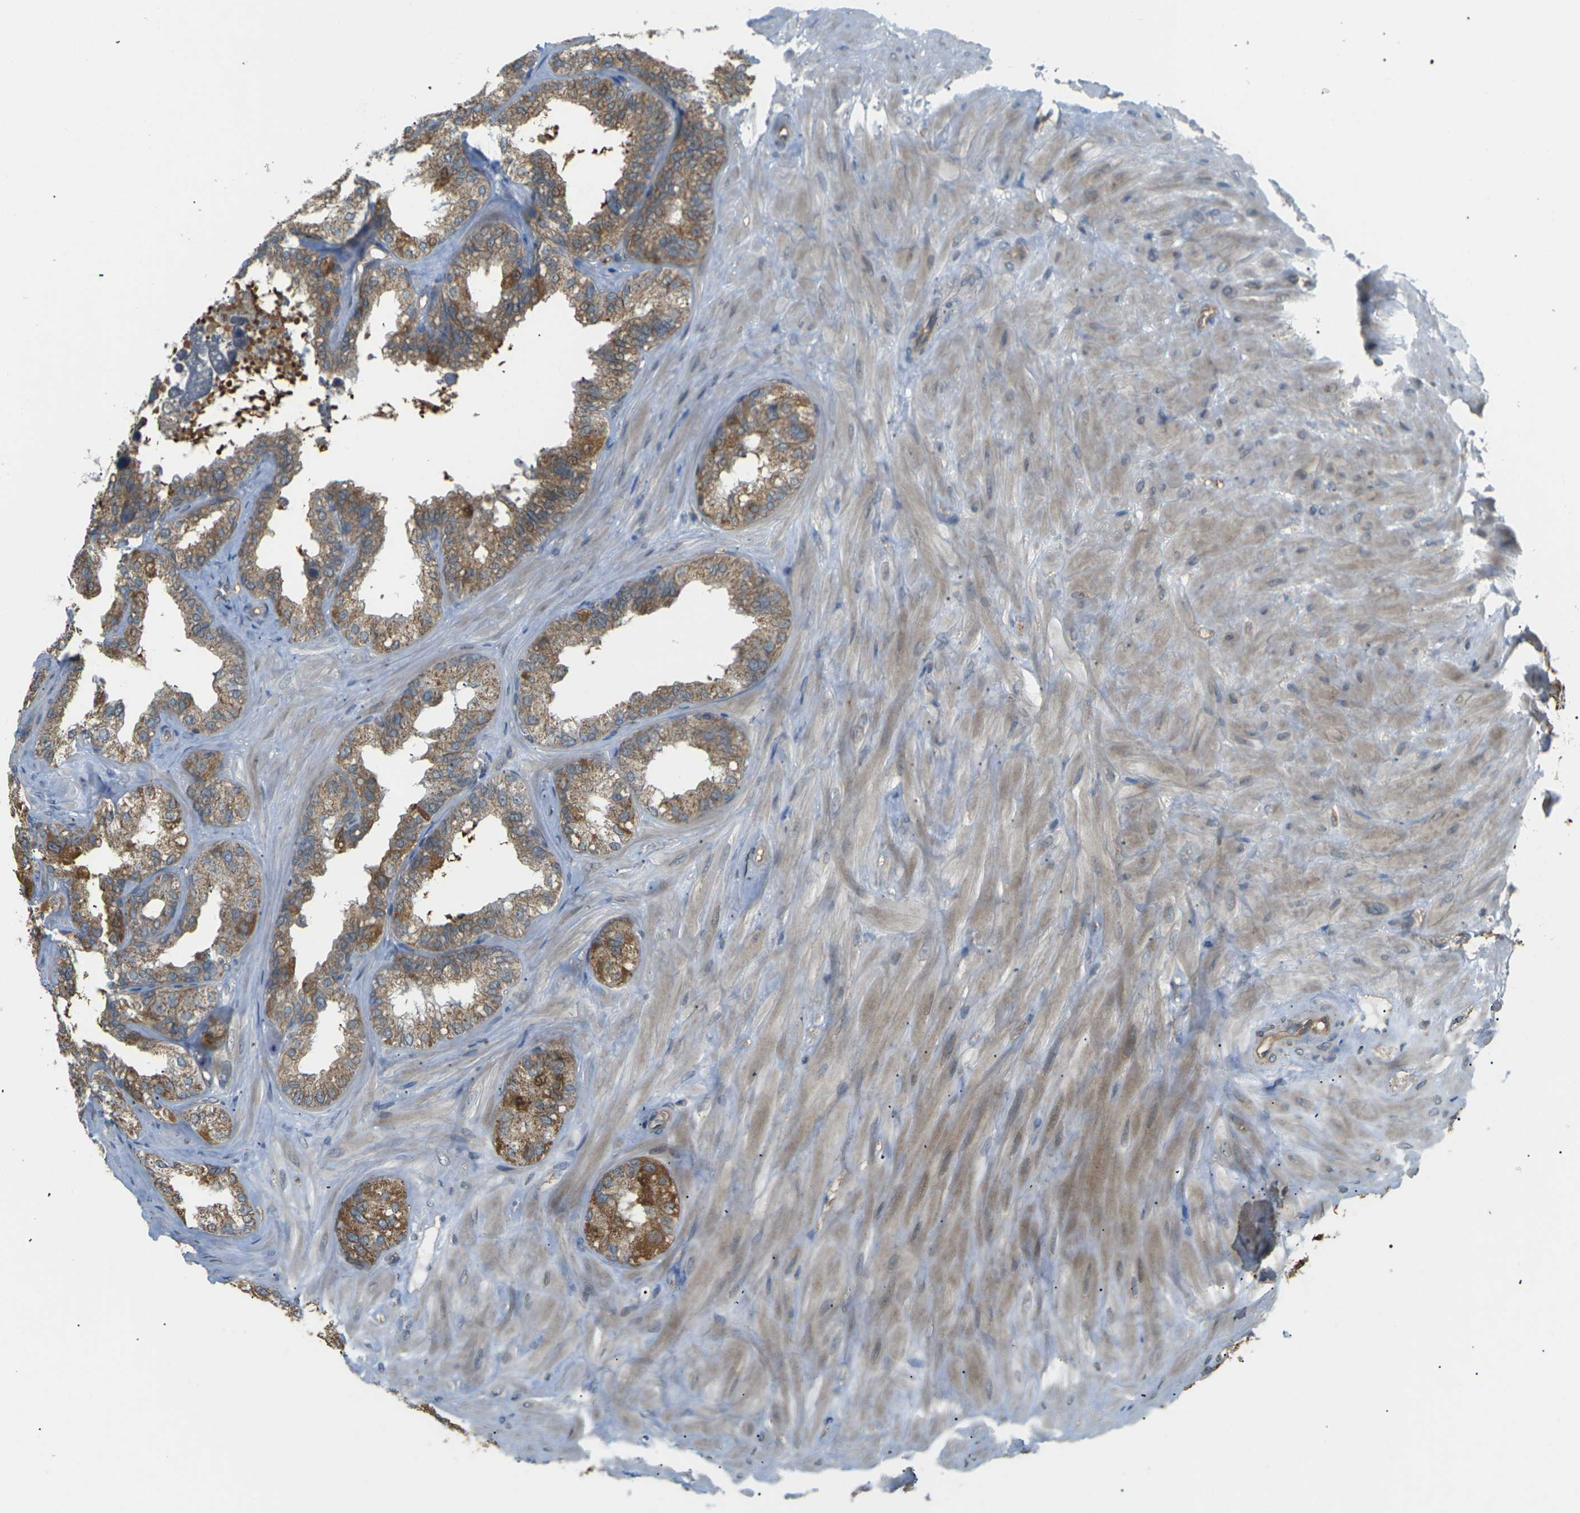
{"staining": {"intensity": "moderate", "quantity": ">75%", "location": "cytoplasmic/membranous"}, "tissue": "seminal vesicle", "cell_type": "Glandular cells", "image_type": "normal", "snomed": [{"axis": "morphology", "description": "Normal tissue, NOS"}, {"axis": "topography", "description": "Prostate"}, {"axis": "topography", "description": "Seminal veicle"}], "caption": "Immunohistochemistry (IHC) histopathology image of unremarkable seminal vesicle: seminal vesicle stained using IHC demonstrates medium levels of moderate protein expression localized specifically in the cytoplasmic/membranous of glandular cells, appearing as a cytoplasmic/membranous brown color.", "gene": "KSR1", "patient": {"sex": "male", "age": 51}}